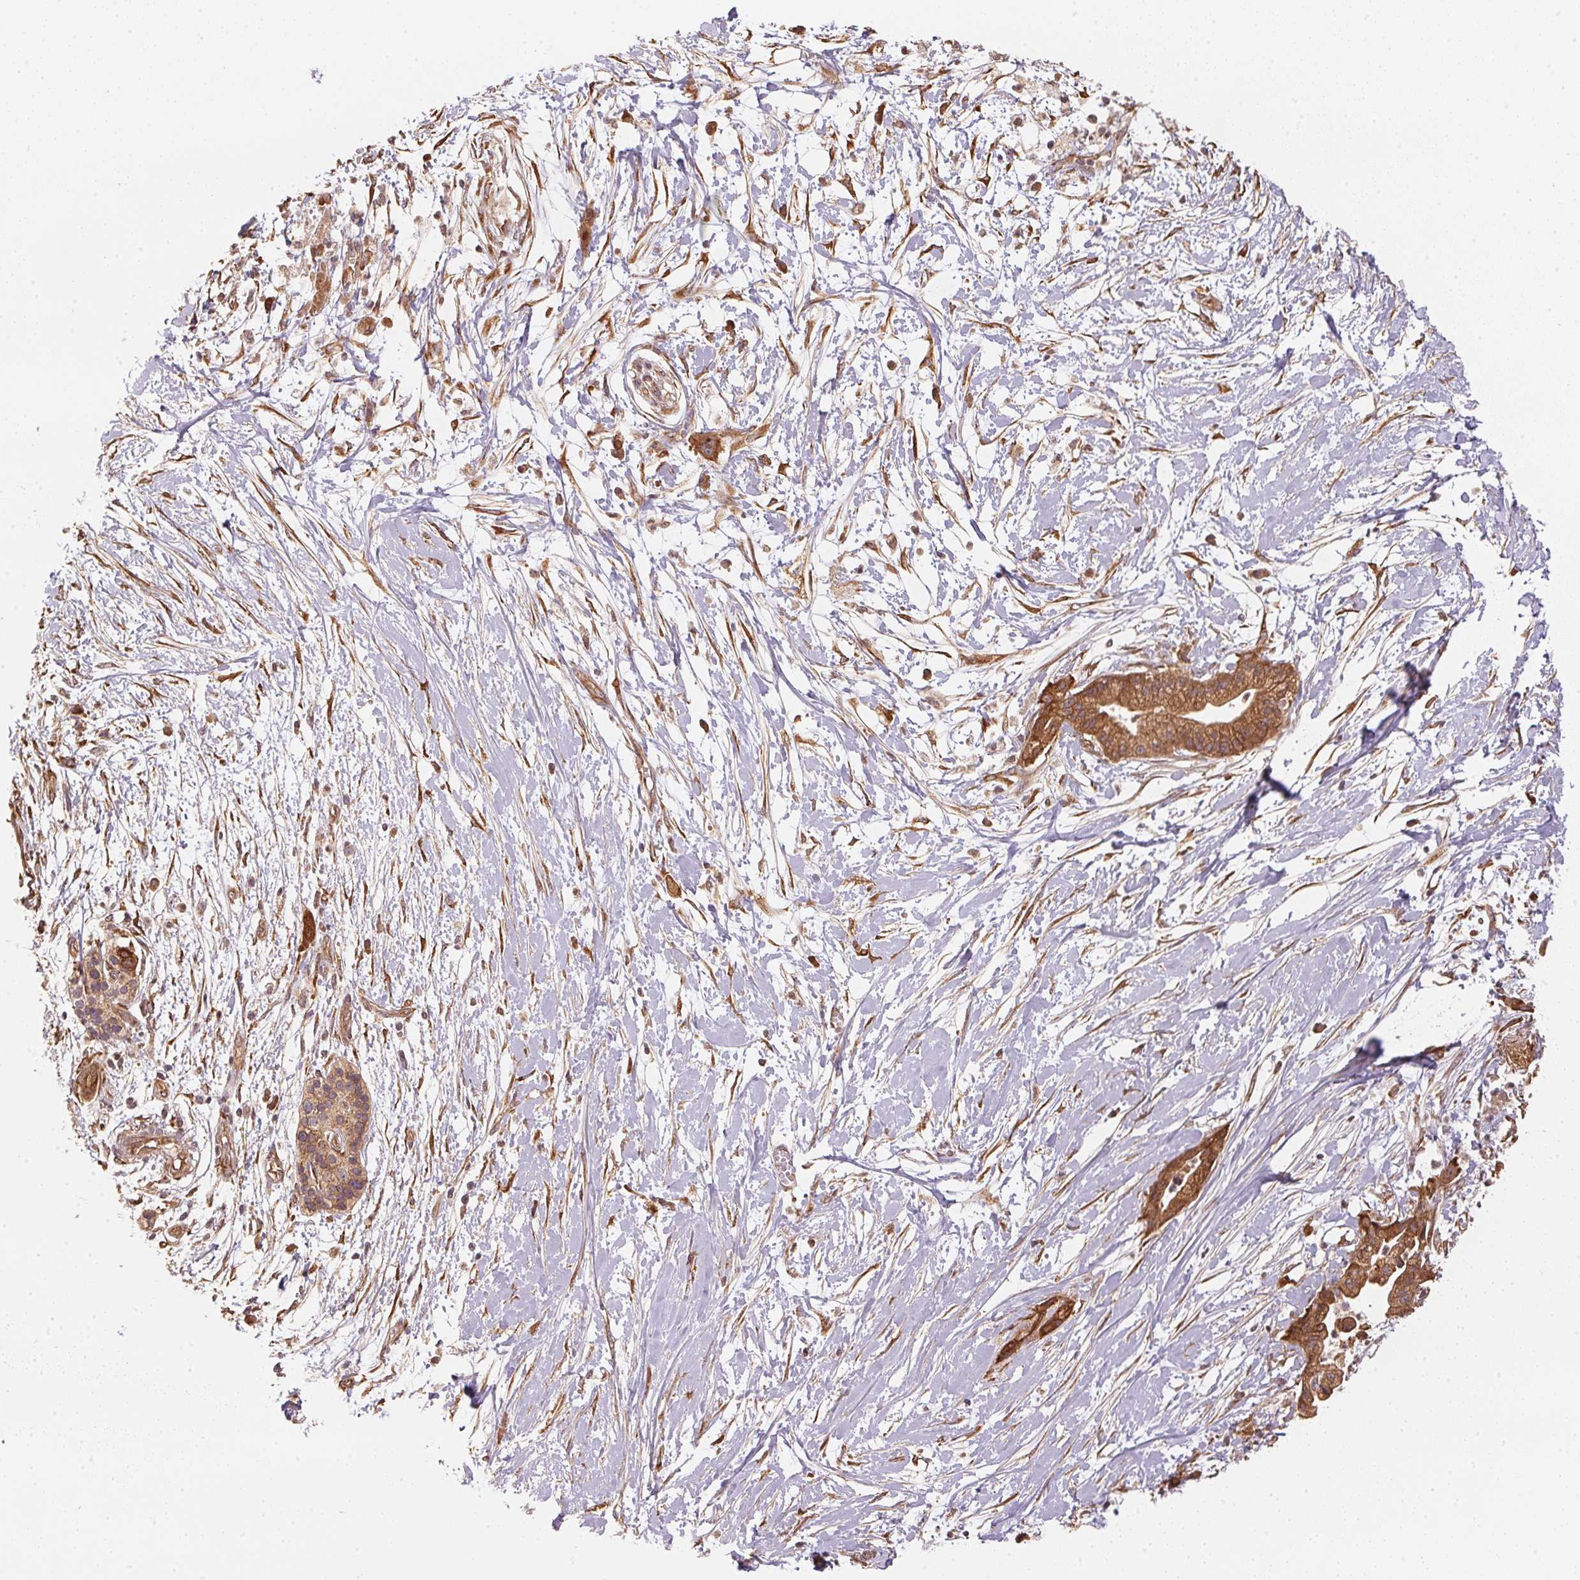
{"staining": {"intensity": "strong", "quantity": ">75%", "location": "cytoplasmic/membranous"}, "tissue": "pancreatic cancer", "cell_type": "Tumor cells", "image_type": "cancer", "snomed": [{"axis": "morphology", "description": "Normal tissue, NOS"}, {"axis": "morphology", "description": "Adenocarcinoma, NOS"}, {"axis": "topography", "description": "Lymph node"}, {"axis": "topography", "description": "Pancreas"}], "caption": "Immunohistochemistry (DAB (3,3'-diaminobenzidine)) staining of human pancreatic adenocarcinoma exhibits strong cytoplasmic/membranous protein positivity in approximately >75% of tumor cells. (Stains: DAB in brown, nuclei in blue, Microscopy: brightfield microscopy at high magnification).", "gene": "STRN4", "patient": {"sex": "female", "age": 58}}